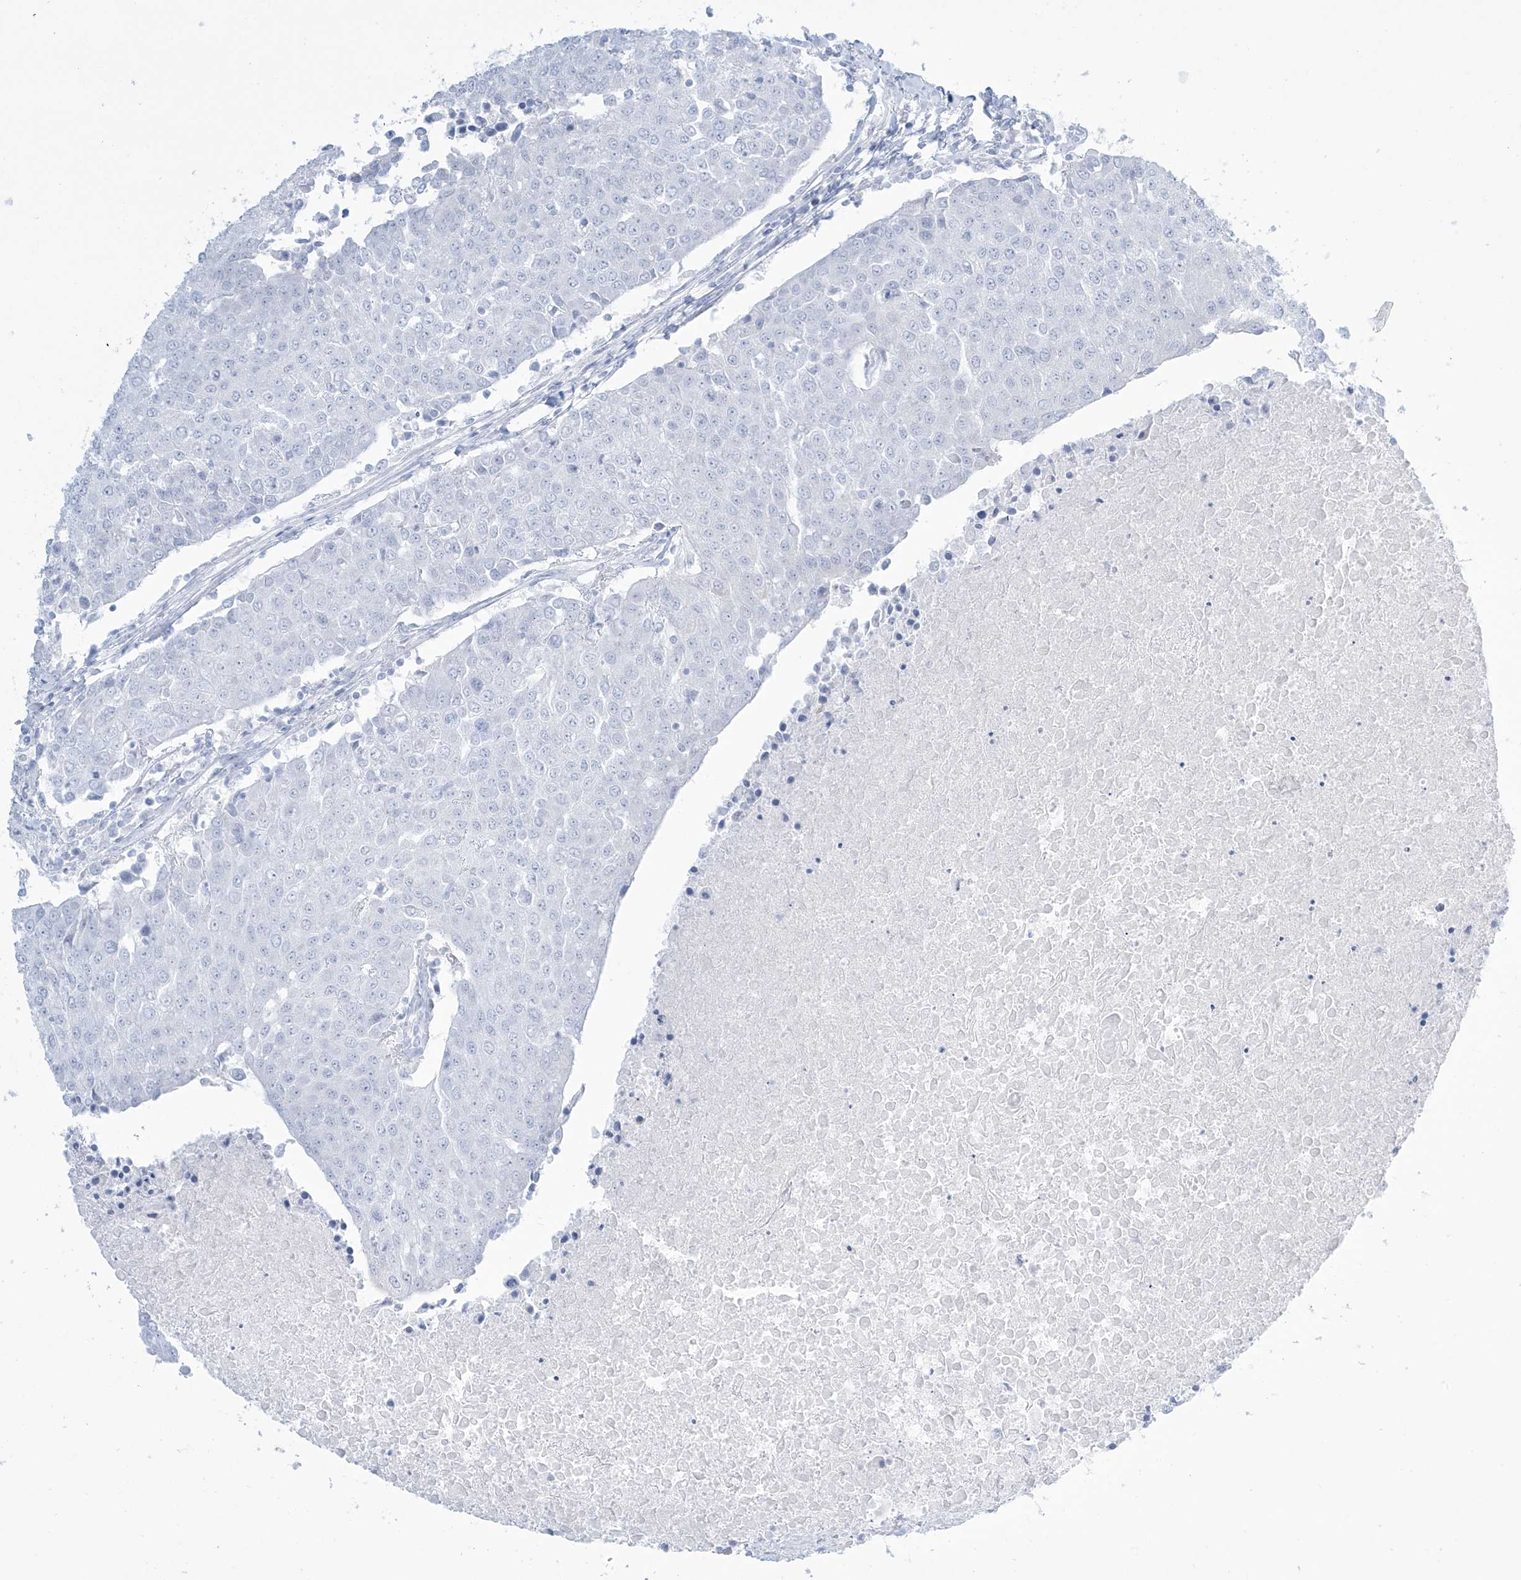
{"staining": {"intensity": "negative", "quantity": "none", "location": "none"}, "tissue": "urothelial cancer", "cell_type": "Tumor cells", "image_type": "cancer", "snomed": [{"axis": "morphology", "description": "Urothelial carcinoma, High grade"}, {"axis": "topography", "description": "Urinary bladder"}], "caption": "Urothelial cancer was stained to show a protein in brown. There is no significant positivity in tumor cells. The staining is performed using DAB brown chromogen with nuclei counter-stained in using hematoxylin.", "gene": "AGXT", "patient": {"sex": "female", "age": 85}}